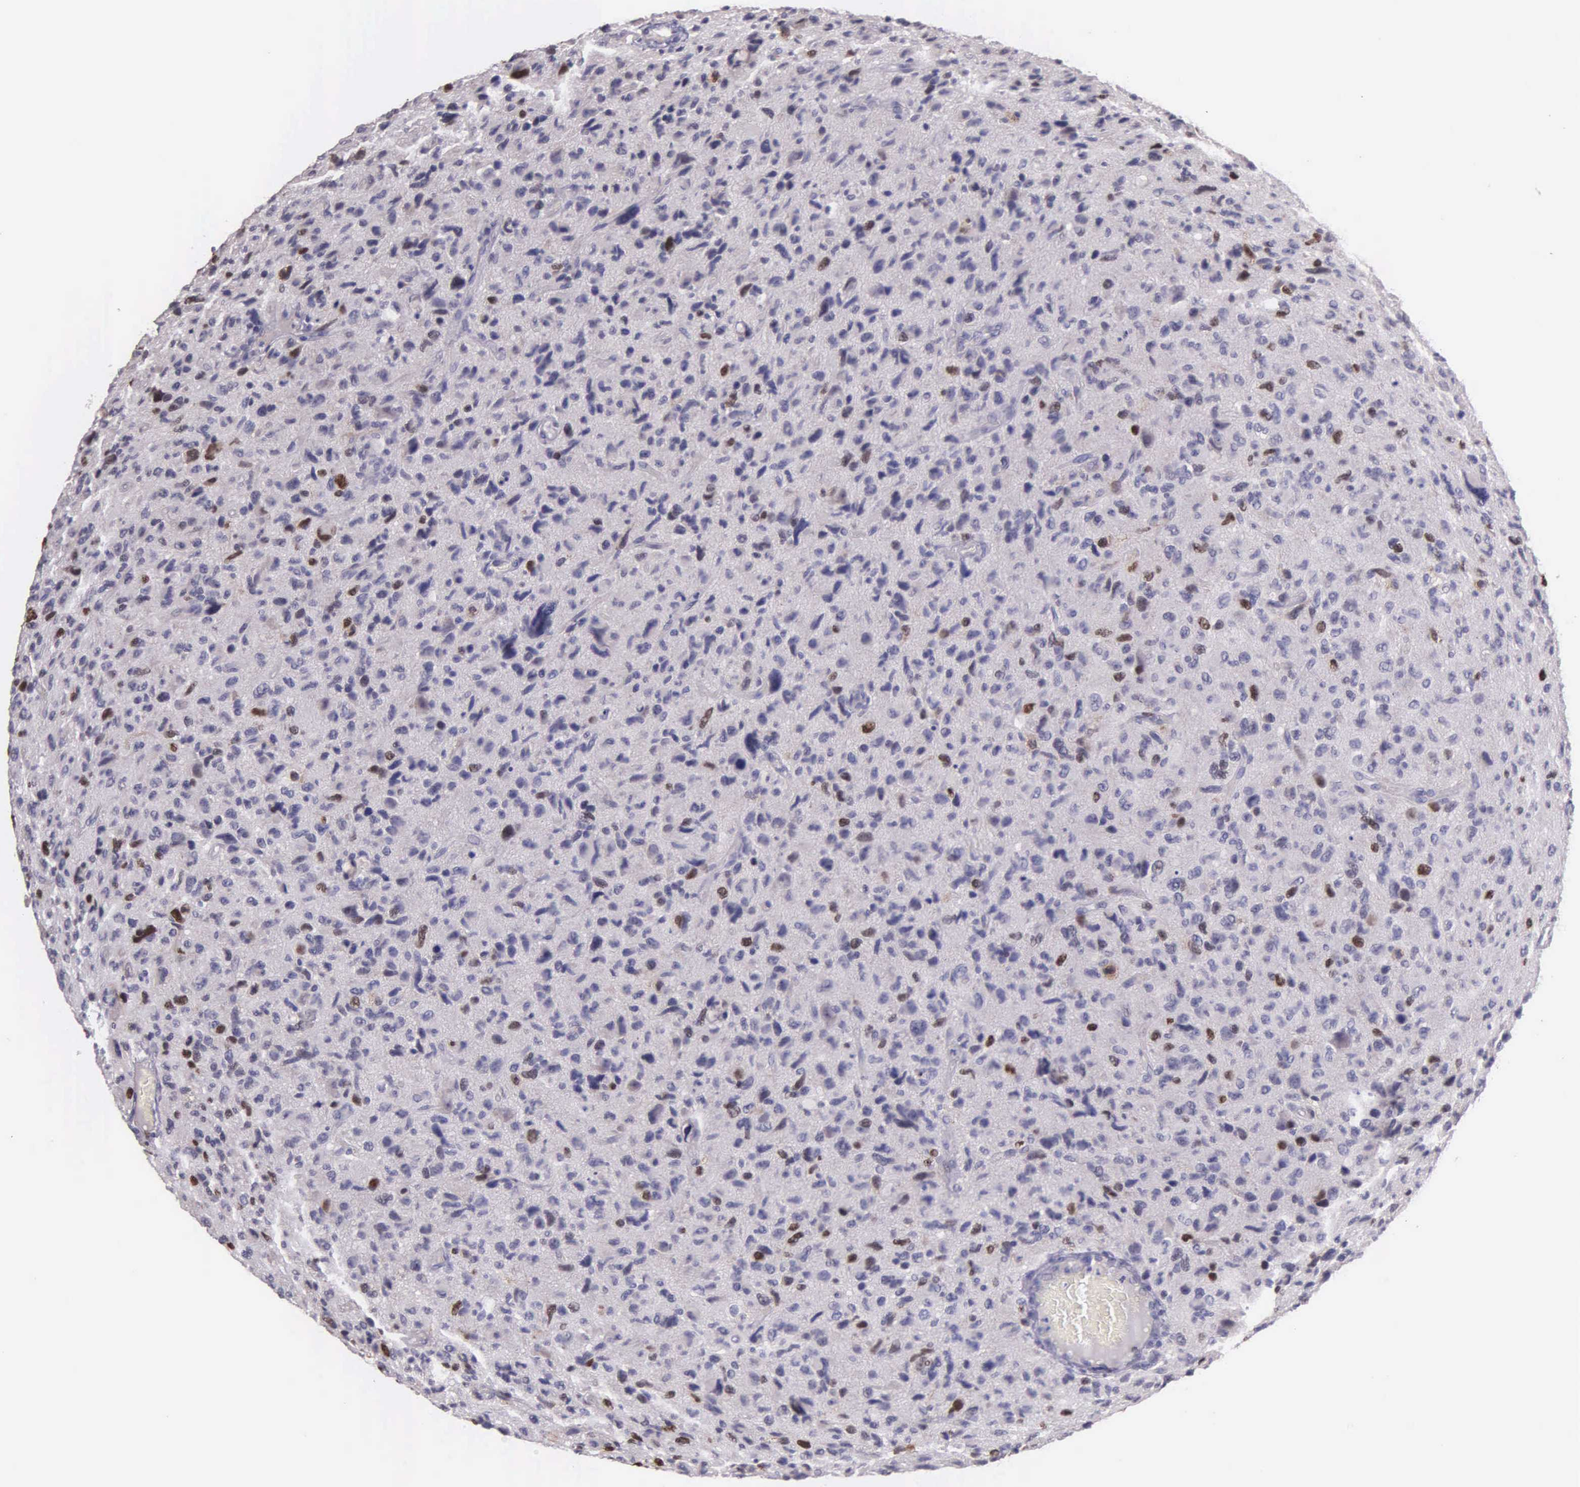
{"staining": {"intensity": "moderate", "quantity": "<25%", "location": "nuclear"}, "tissue": "glioma", "cell_type": "Tumor cells", "image_type": "cancer", "snomed": [{"axis": "morphology", "description": "Glioma, malignant, High grade"}, {"axis": "topography", "description": "Brain"}], "caption": "High-power microscopy captured an immunohistochemistry histopathology image of malignant high-grade glioma, revealing moderate nuclear staining in about <25% of tumor cells.", "gene": "MCM5", "patient": {"sex": "female", "age": 60}}